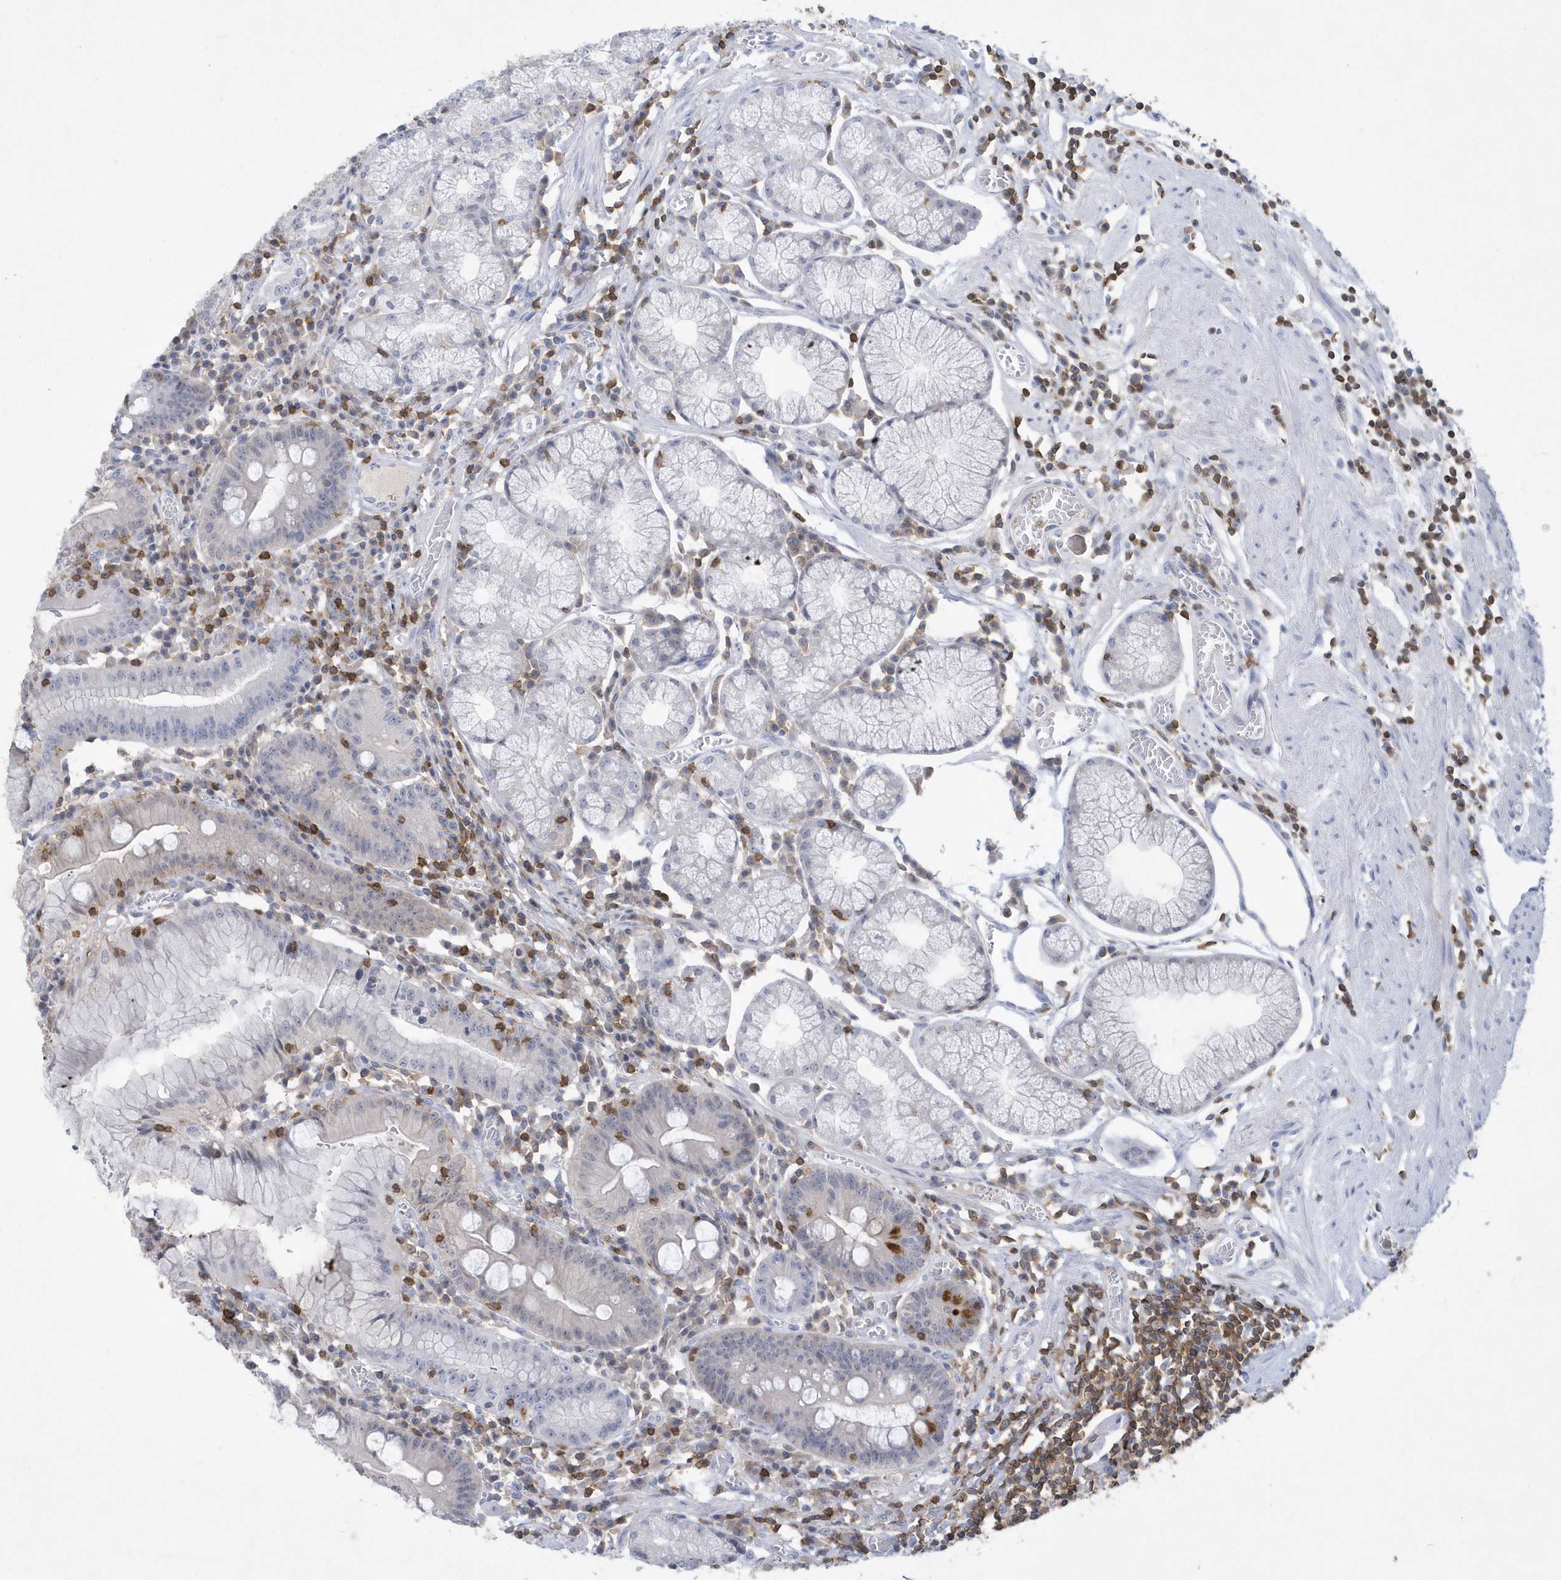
{"staining": {"intensity": "negative", "quantity": "none", "location": "none"}, "tissue": "stomach", "cell_type": "Glandular cells", "image_type": "normal", "snomed": [{"axis": "morphology", "description": "Normal tissue, NOS"}, {"axis": "topography", "description": "Stomach"}], "caption": "Normal stomach was stained to show a protein in brown. There is no significant expression in glandular cells. Nuclei are stained in blue.", "gene": "PSD4", "patient": {"sex": "male", "age": 55}}